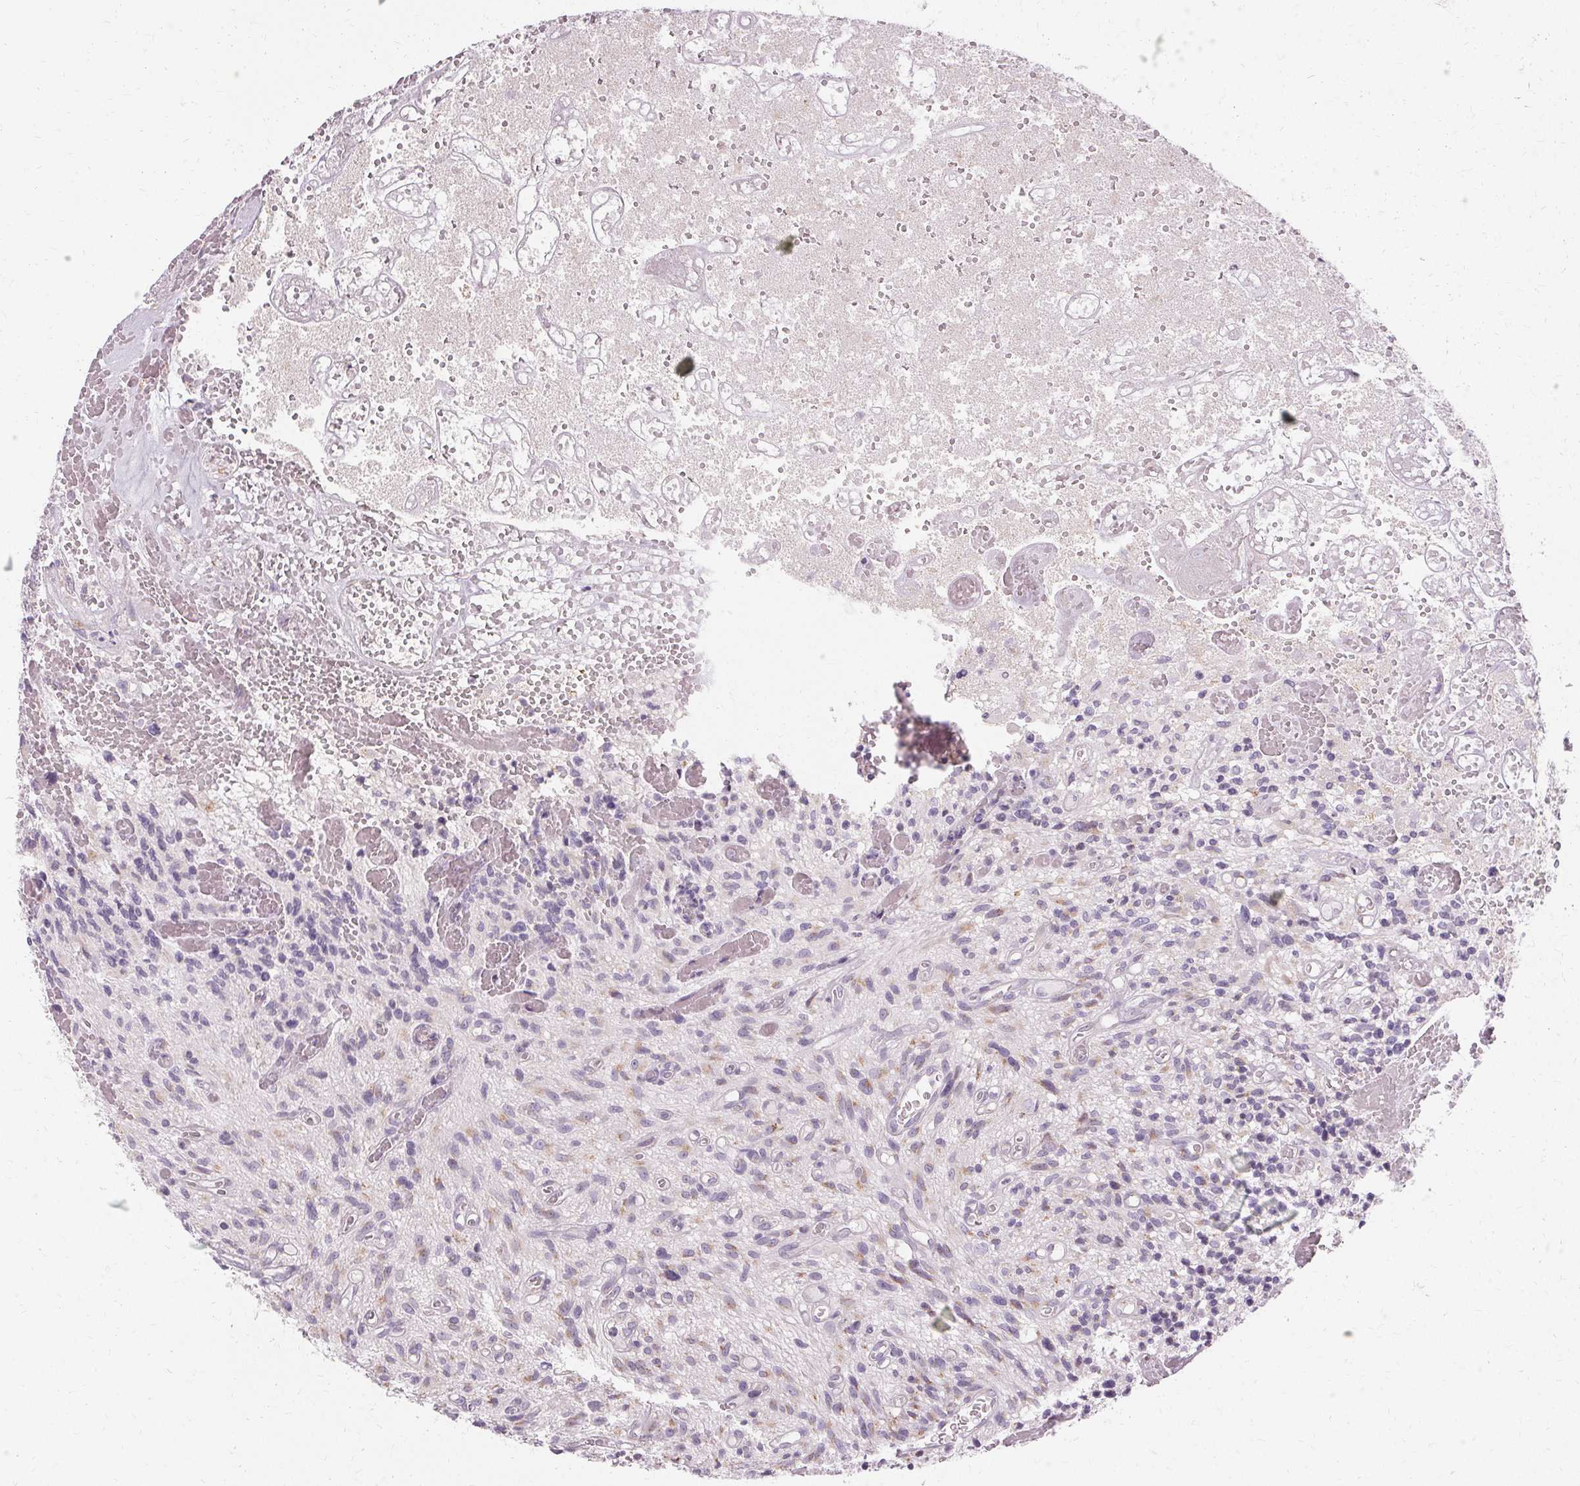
{"staining": {"intensity": "negative", "quantity": "none", "location": "none"}, "tissue": "glioma", "cell_type": "Tumor cells", "image_type": "cancer", "snomed": [{"axis": "morphology", "description": "Glioma, malignant, High grade"}, {"axis": "topography", "description": "Brain"}], "caption": "Protein analysis of malignant glioma (high-grade) reveals no significant staining in tumor cells.", "gene": "FCRL3", "patient": {"sex": "male", "age": 75}}